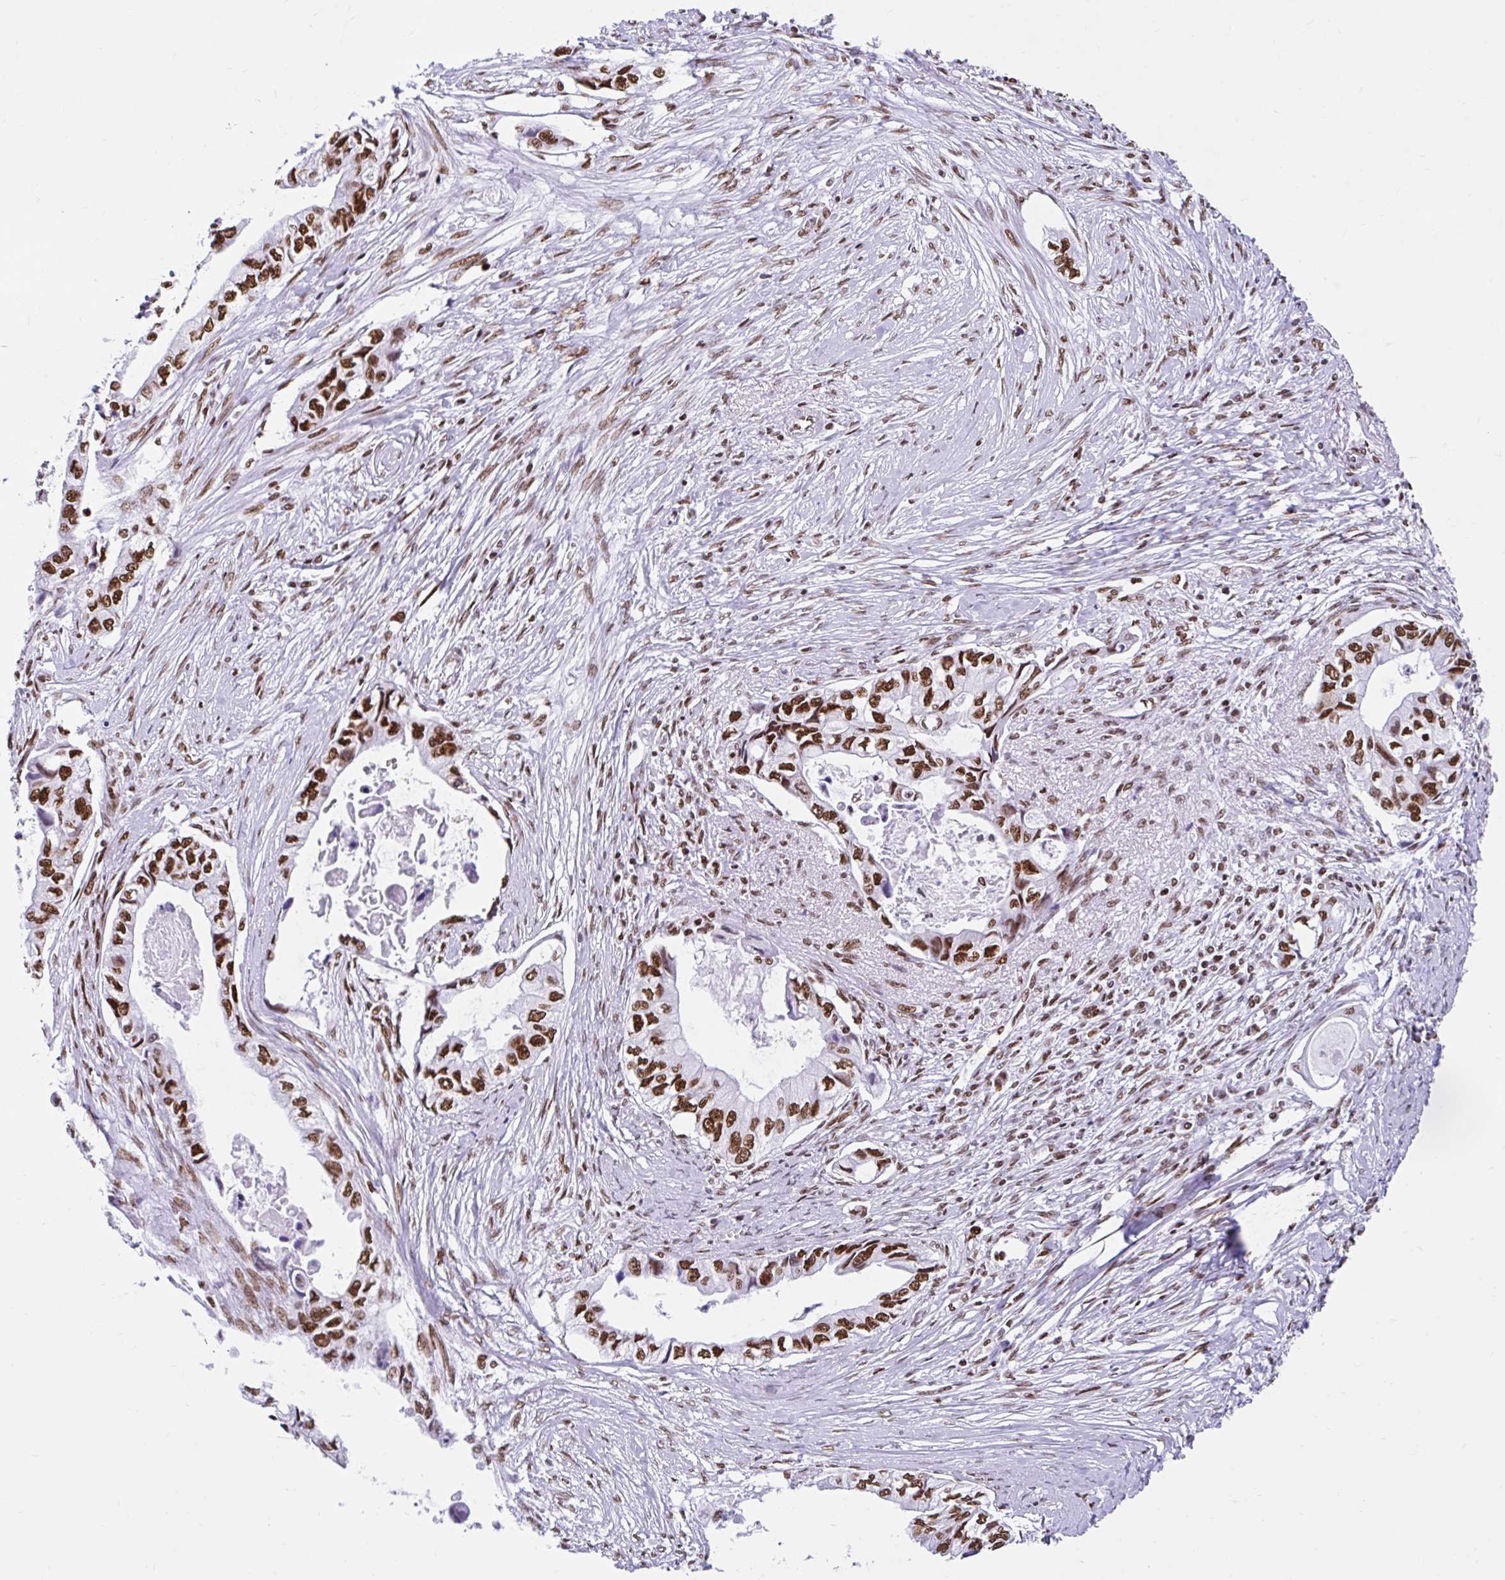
{"staining": {"intensity": "strong", "quantity": ">75%", "location": "nuclear"}, "tissue": "pancreatic cancer", "cell_type": "Tumor cells", "image_type": "cancer", "snomed": [{"axis": "morphology", "description": "Adenocarcinoma, NOS"}, {"axis": "topography", "description": "Pancreas"}], "caption": "Strong nuclear positivity for a protein is appreciated in about >75% of tumor cells of pancreatic cancer (adenocarcinoma) using IHC.", "gene": "KHDRBS1", "patient": {"sex": "male", "age": 66}}